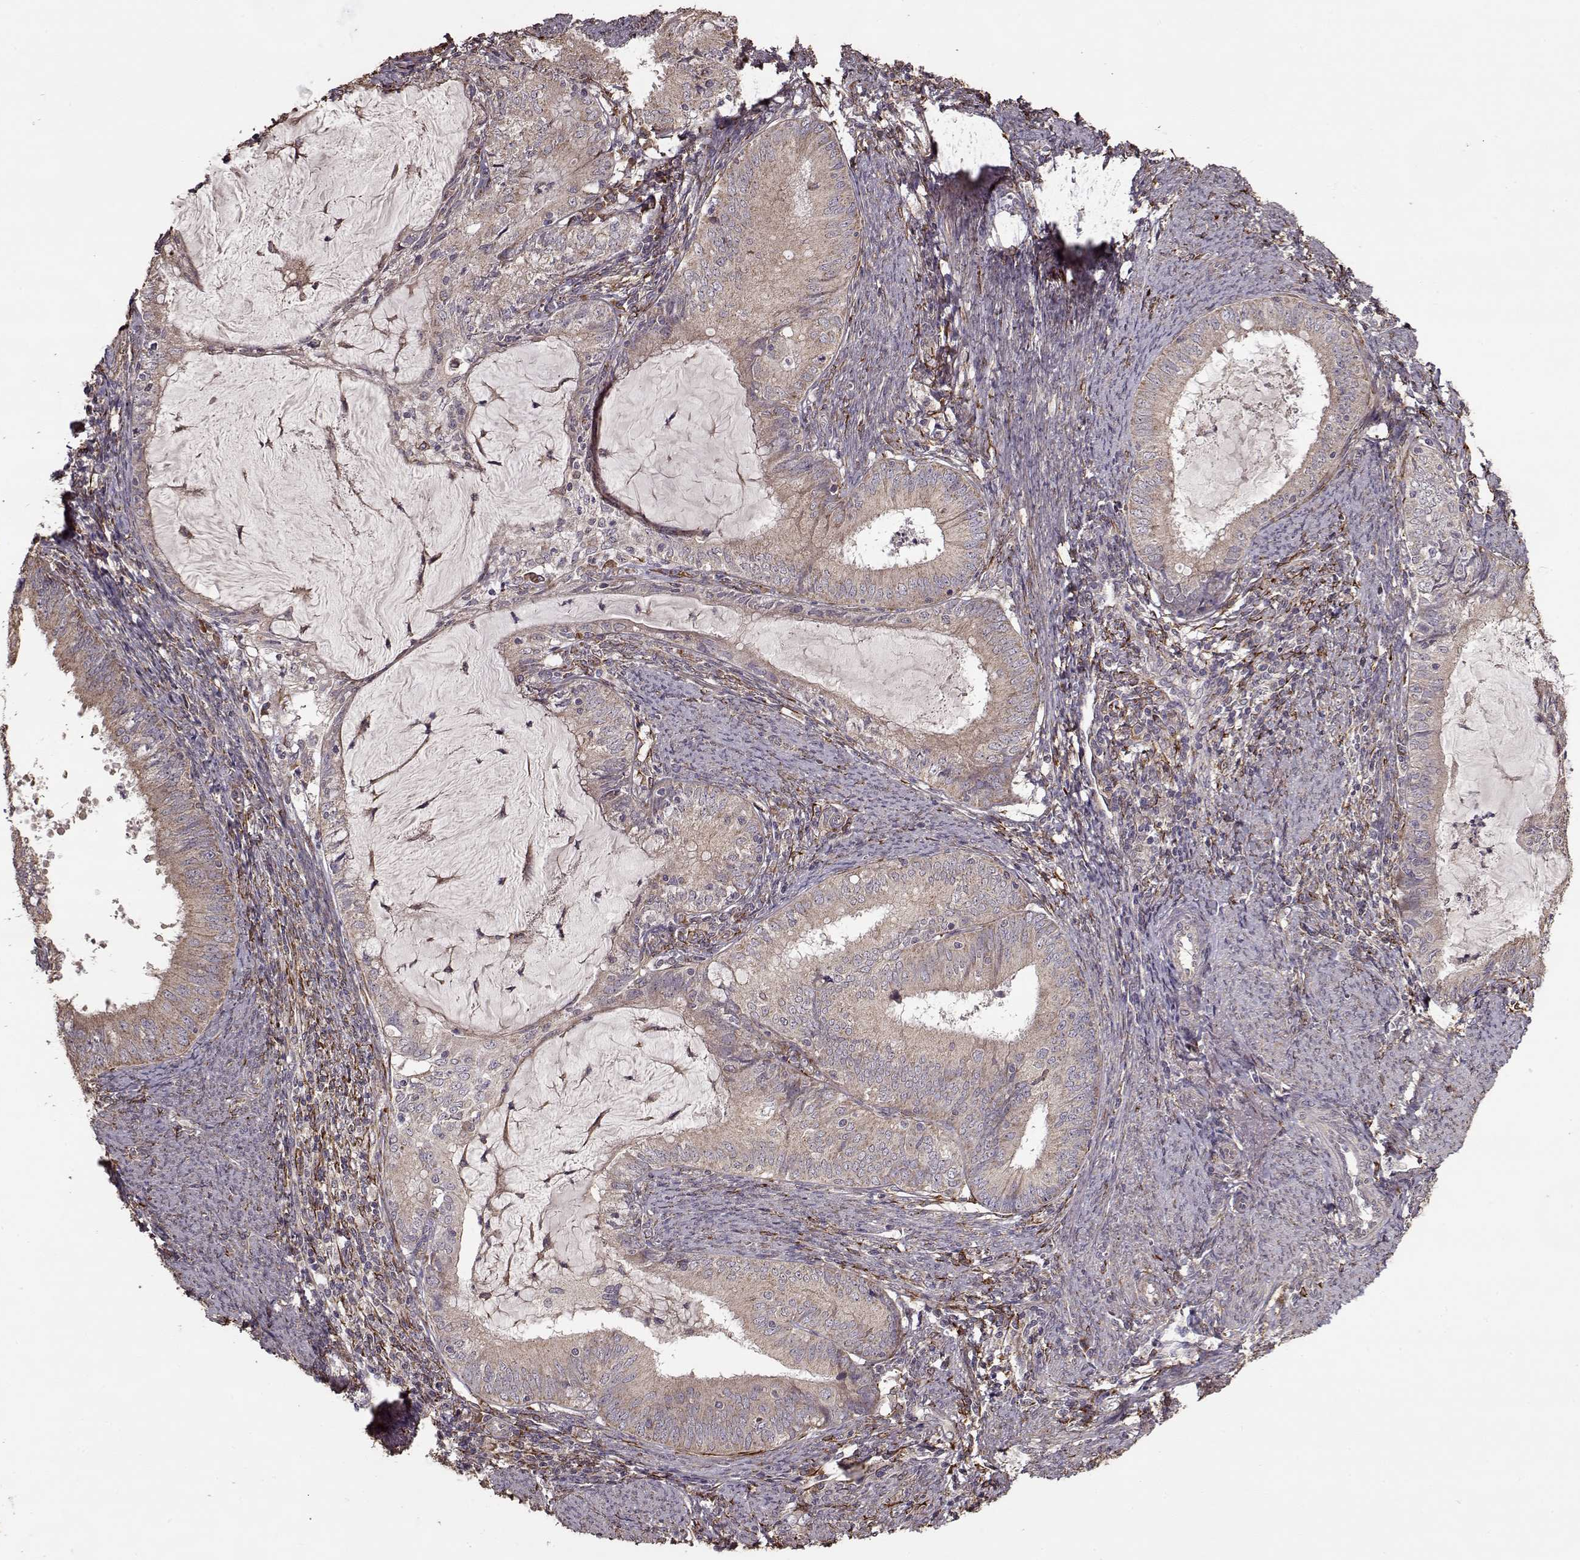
{"staining": {"intensity": "weak", "quantity": ">75%", "location": "cytoplasmic/membranous"}, "tissue": "endometrial cancer", "cell_type": "Tumor cells", "image_type": "cancer", "snomed": [{"axis": "morphology", "description": "Adenocarcinoma, NOS"}, {"axis": "topography", "description": "Endometrium"}], "caption": "IHC of human endometrial cancer displays low levels of weak cytoplasmic/membranous expression in approximately >75% of tumor cells.", "gene": "IMMP1L", "patient": {"sex": "female", "age": 57}}